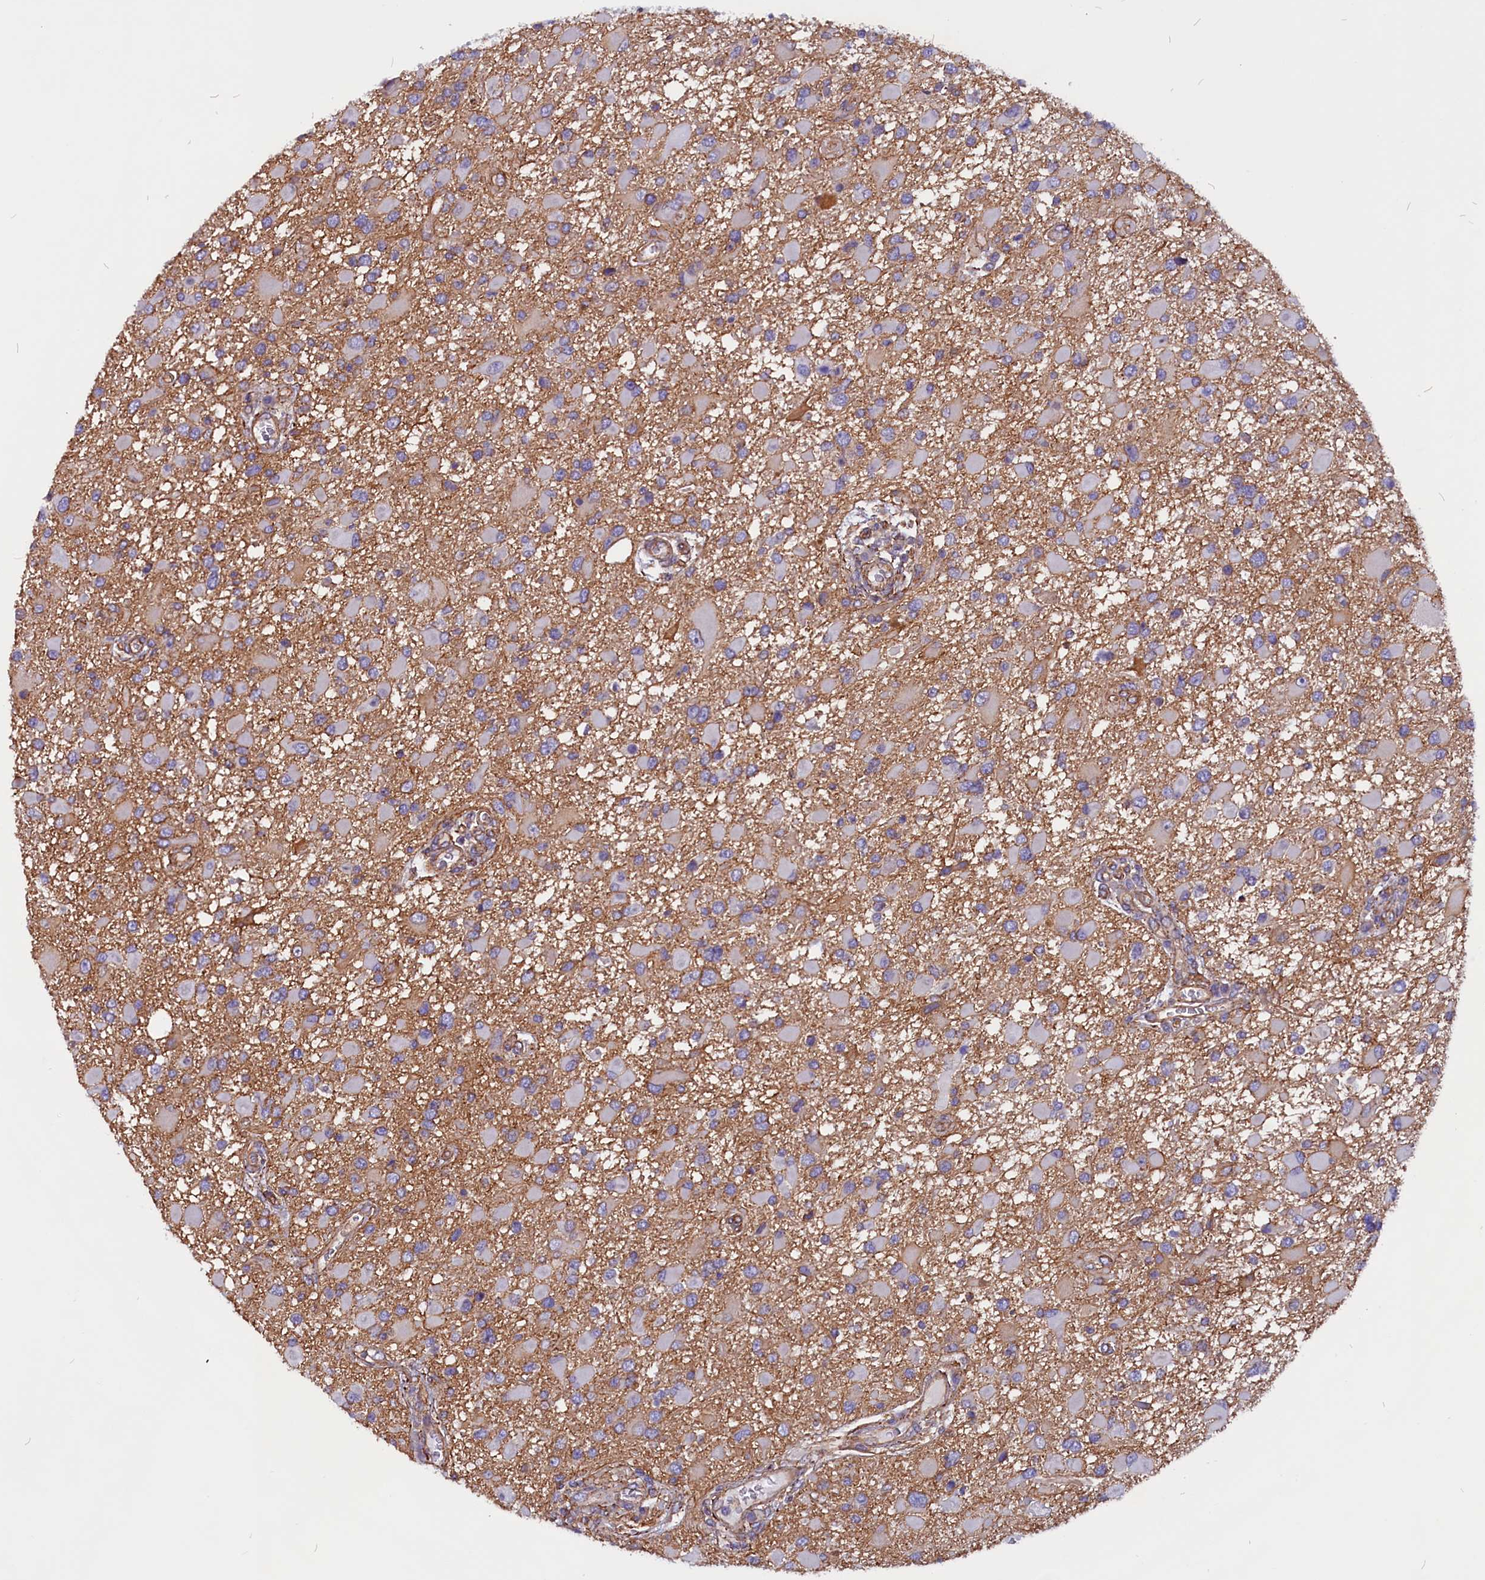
{"staining": {"intensity": "negative", "quantity": "none", "location": "none"}, "tissue": "glioma", "cell_type": "Tumor cells", "image_type": "cancer", "snomed": [{"axis": "morphology", "description": "Glioma, malignant, High grade"}, {"axis": "topography", "description": "Brain"}], "caption": "IHC of malignant glioma (high-grade) displays no expression in tumor cells. (Stains: DAB IHC with hematoxylin counter stain, Microscopy: brightfield microscopy at high magnification).", "gene": "ZNF749", "patient": {"sex": "male", "age": 53}}